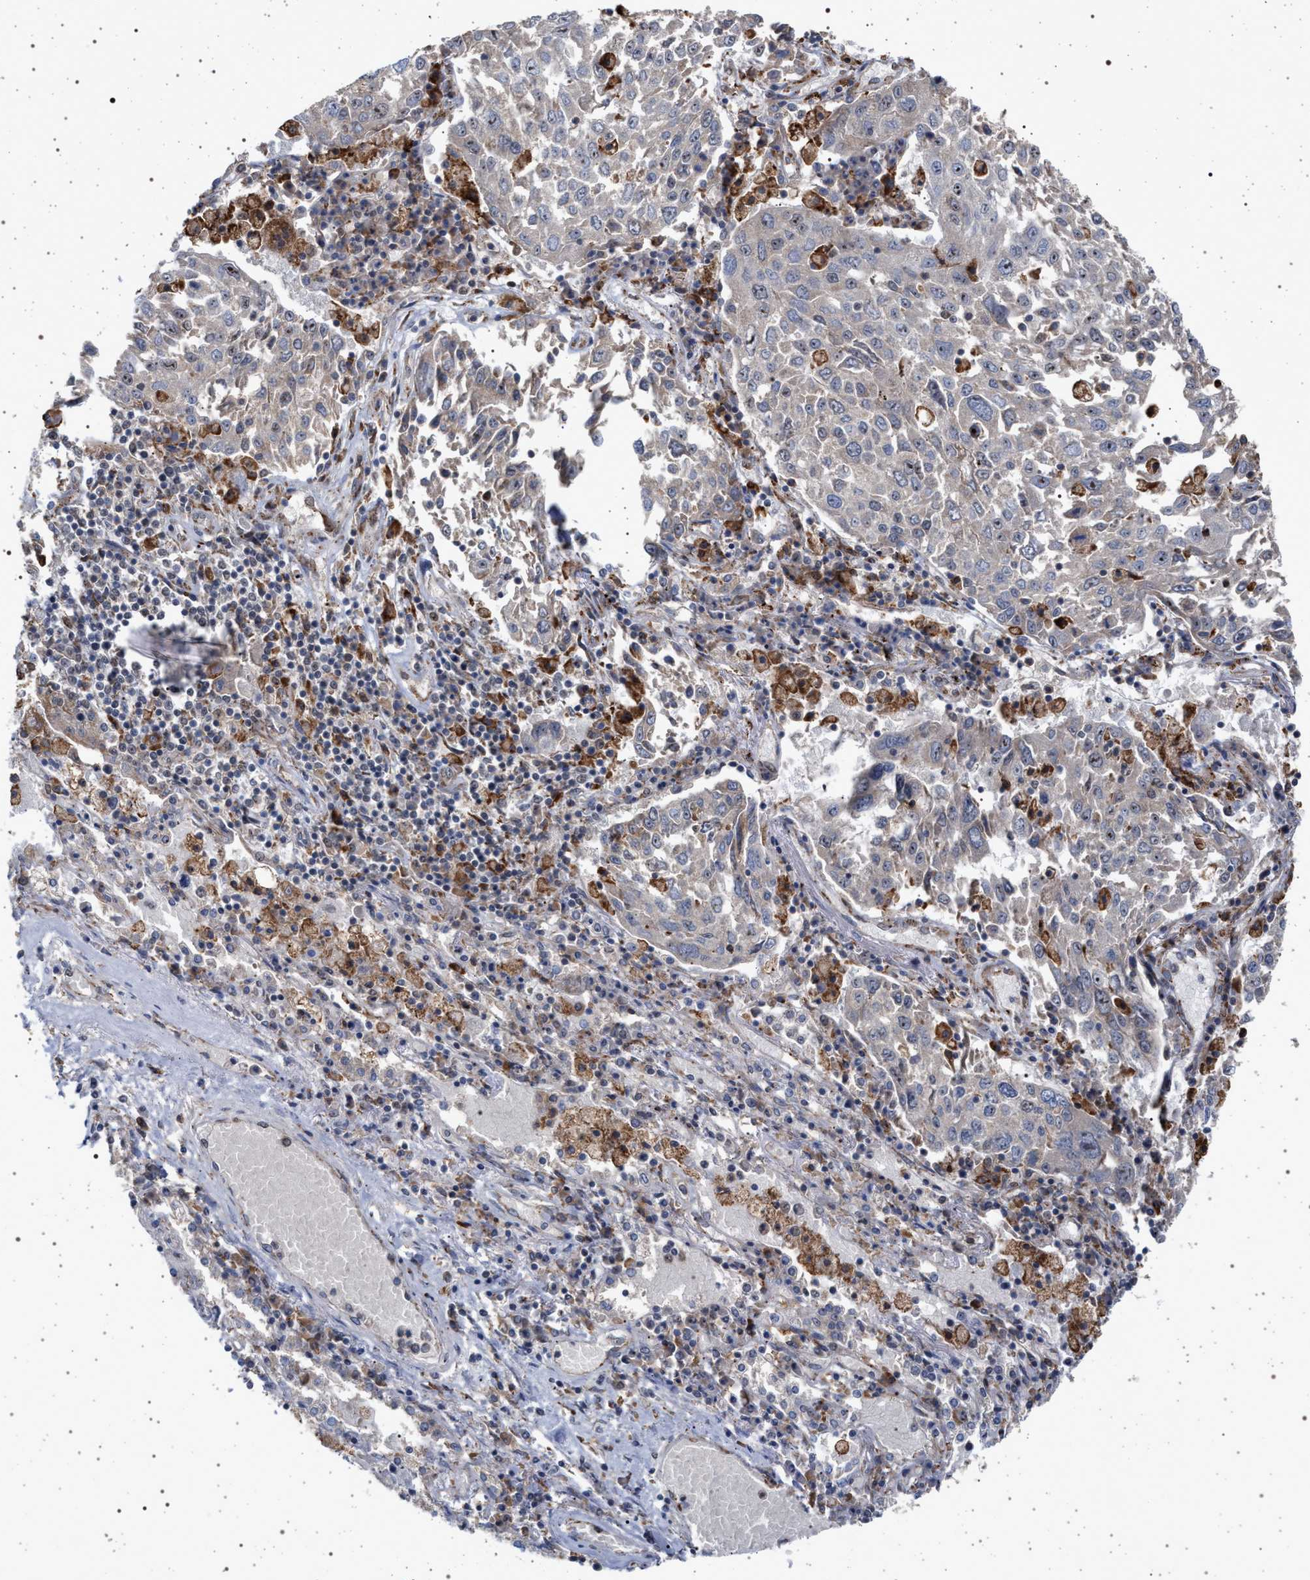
{"staining": {"intensity": "moderate", "quantity": "25%-75%", "location": "nuclear"}, "tissue": "lung cancer", "cell_type": "Tumor cells", "image_type": "cancer", "snomed": [{"axis": "morphology", "description": "Squamous cell carcinoma, NOS"}, {"axis": "topography", "description": "Lung"}], "caption": "Brown immunohistochemical staining in human lung cancer (squamous cell carcinoma) displays moderate nuclear staining in about 25%-75% of tumor cells.", "gene": "ELAC2", "patient": {"sex": "male", "age": 65}}